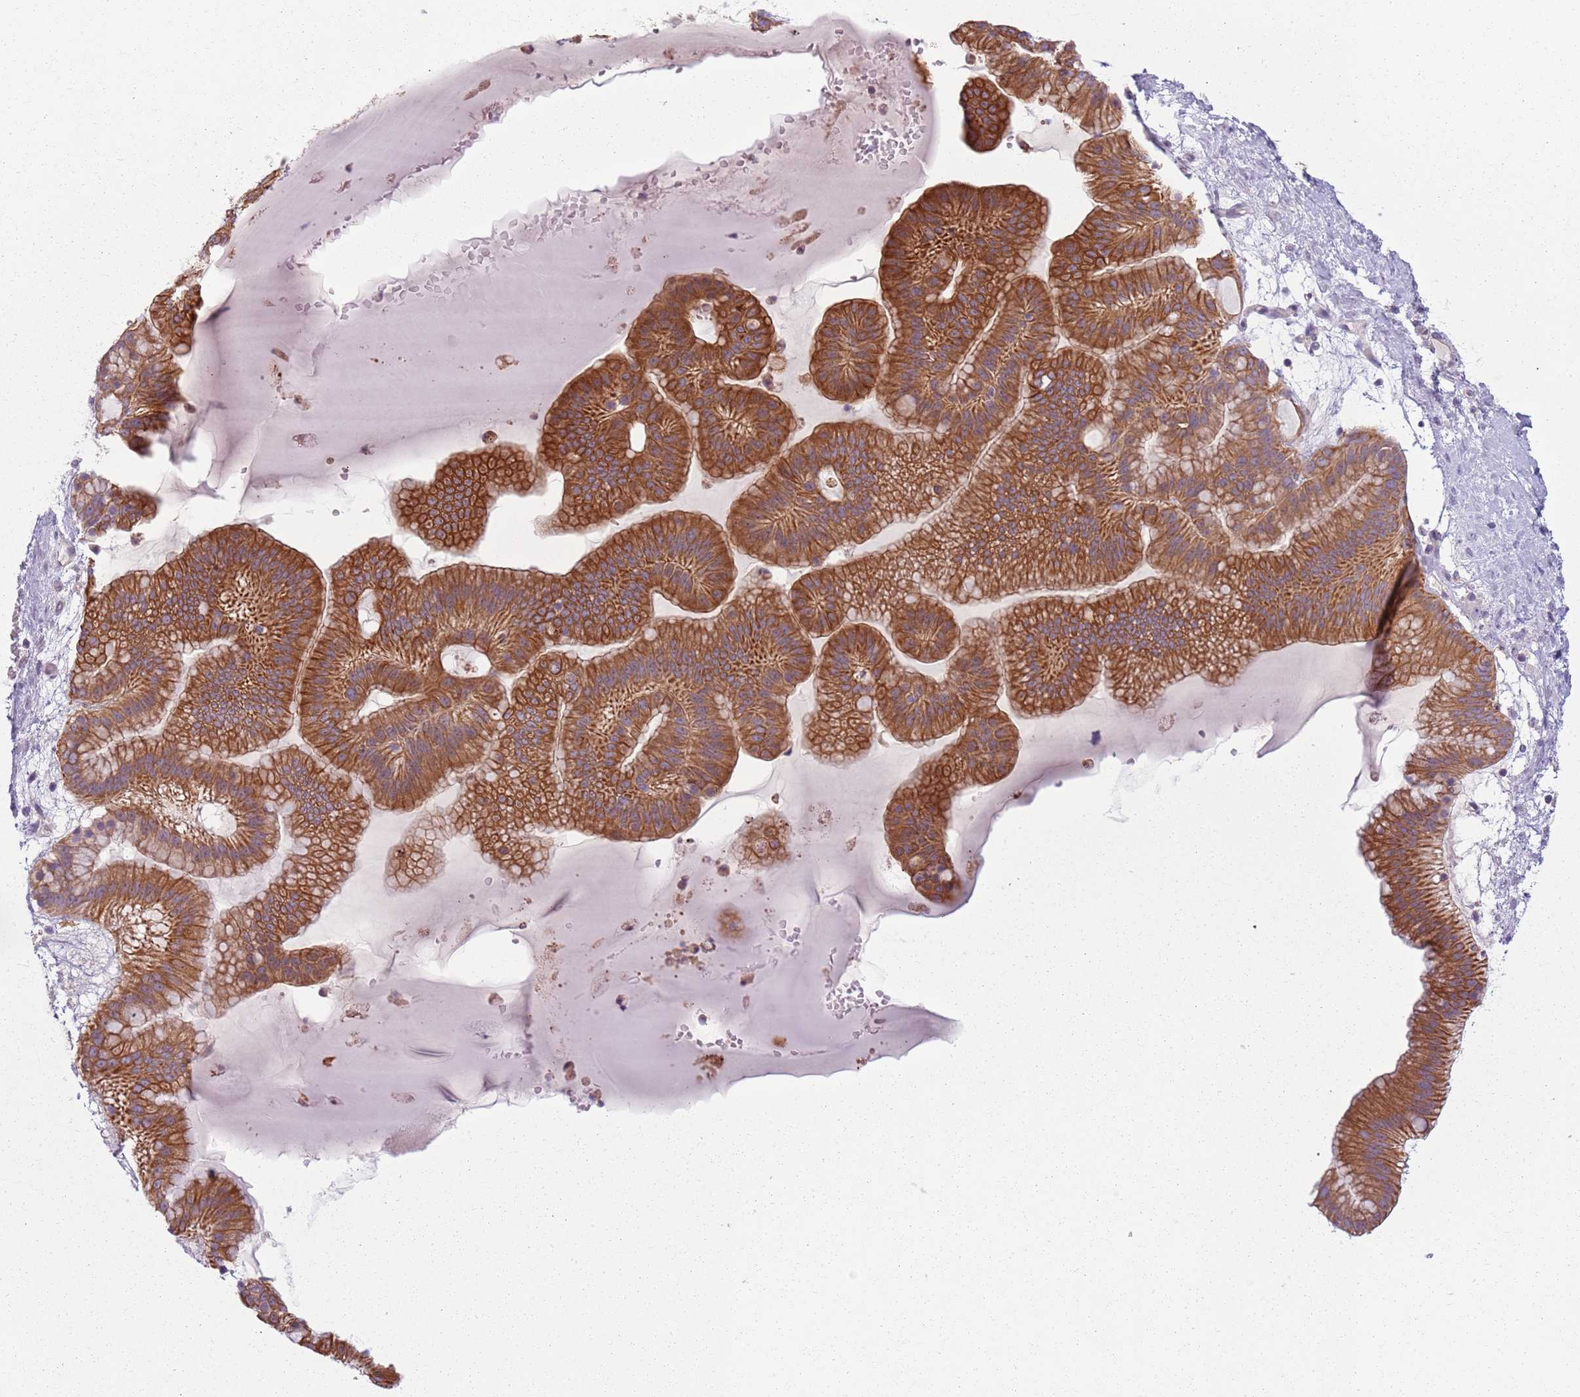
{"staining": {"intensity": "strong", "quantity": ">75%", "location": "cytoplasmic/membranous"}, "tissue": "ovarian cancer", "cell_type": "Tumor cells", "image_type": "cancer", "snomed": [{"axis": "morphology", "description": "Cystadenocarcinoma, mucinous, NOS"}, {"axis": "topography", "description": "Ovary"}], "caption": "This is a photomicrograph of immunohistochemistry (IHC) staining of ovarian cancer (mucinous cystadenocarcinoma), which shows strong staining in the cytoplasmic/membranous of tumor cells.", "gene": "TLCD2", "patient": {"sex": "female", "age": 61}}